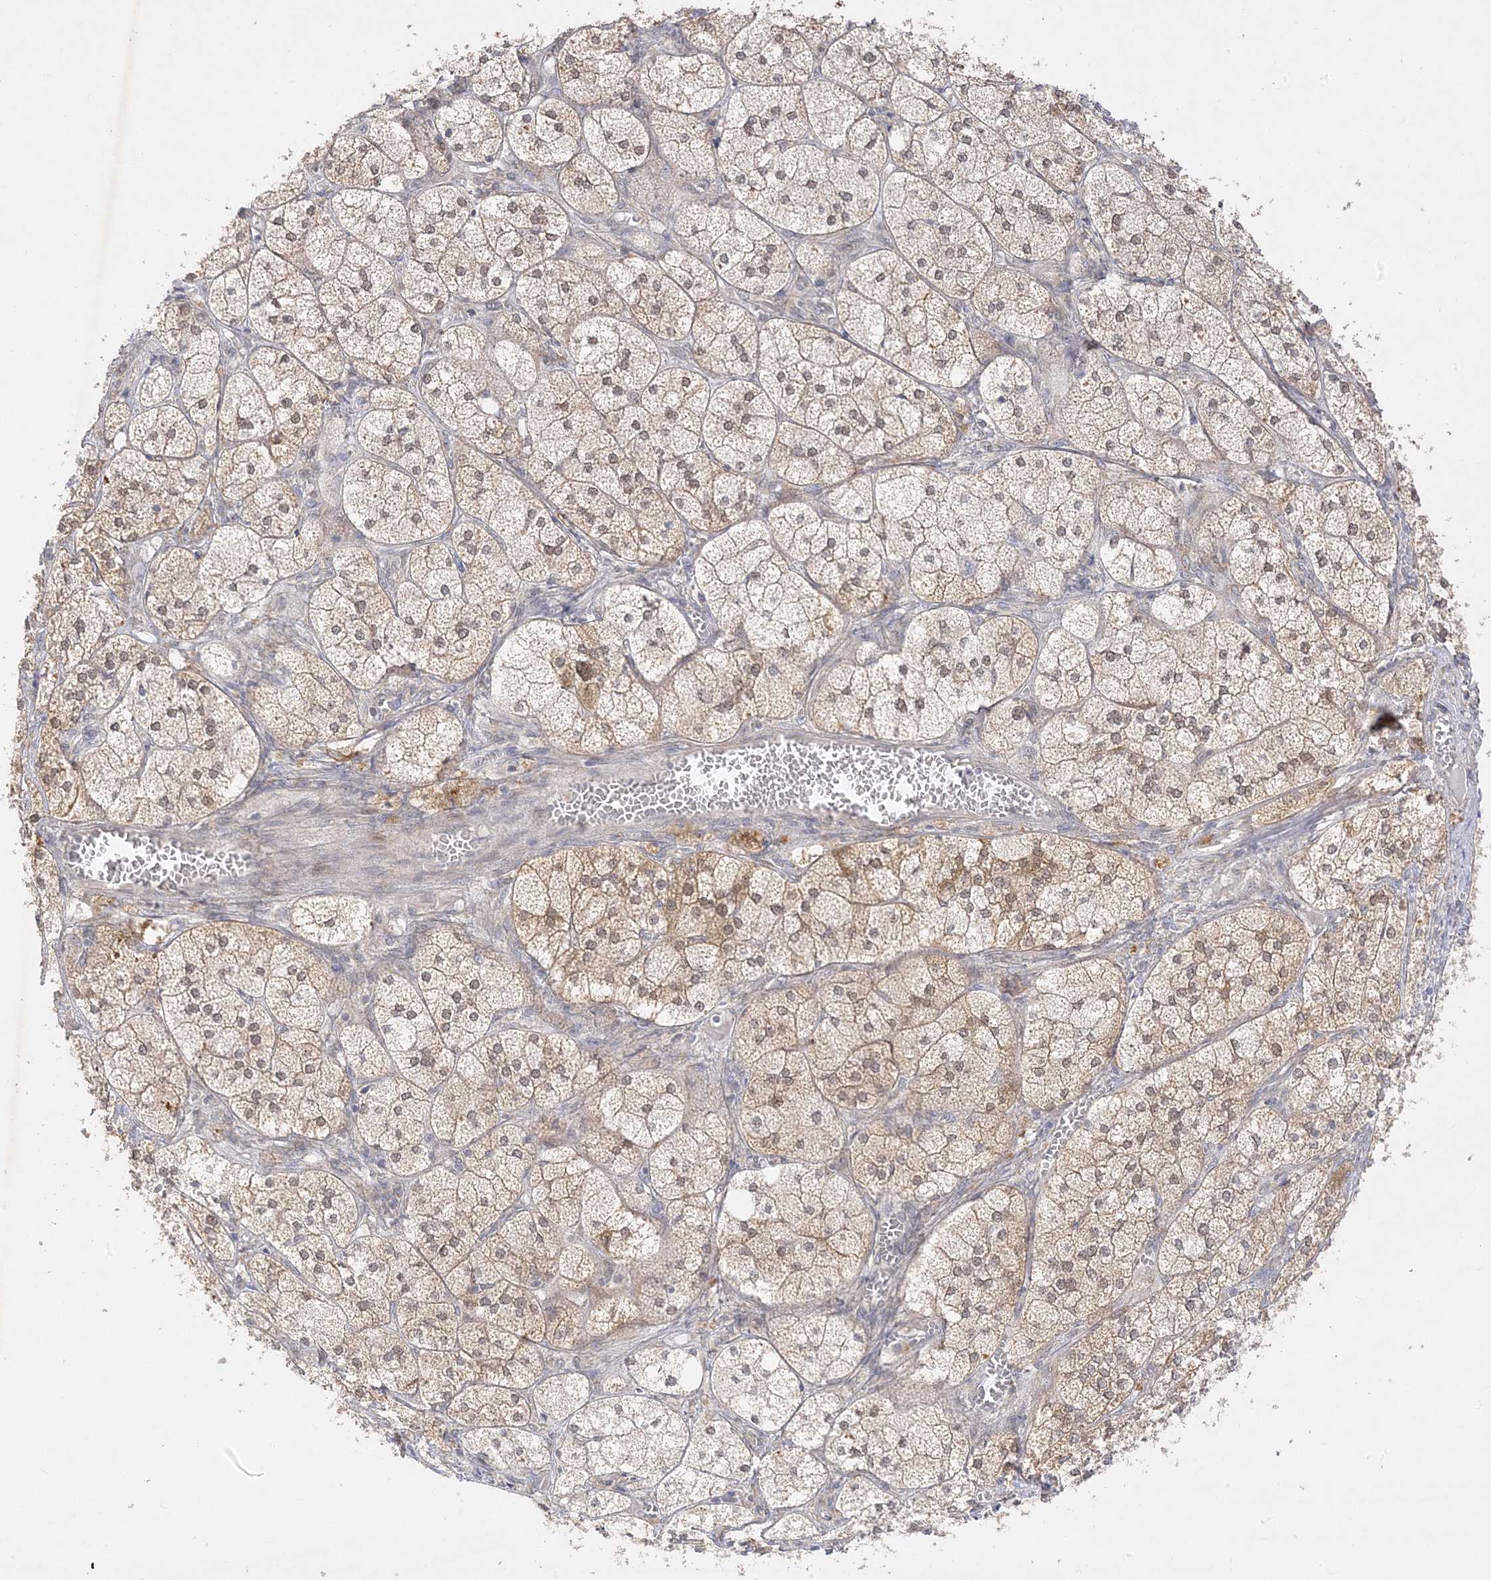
{"staining": {"intensity": "moderate", "quantity": ">75%", "location": "cytoplasmic/membranous"}, "tissue": "adrenal gland", "cell_type": "Glandular cells", "image_type": "normal", "snomed": [{"axis": "morphology", "description": "Normal tissue, NOS"}, {"axis": "topography", "description": "Adrenal gland"}], "caption": "Benign adrenal gland displays moderate cytoplasmic/membranous expression in approximately >75% of glandular cells, visualized by immunohistochemistry. The protein is shown in brown color, while the nuclei are stained blue.", "gene": "C2CD2", "patient": {"sex": "female", "age": 61}}